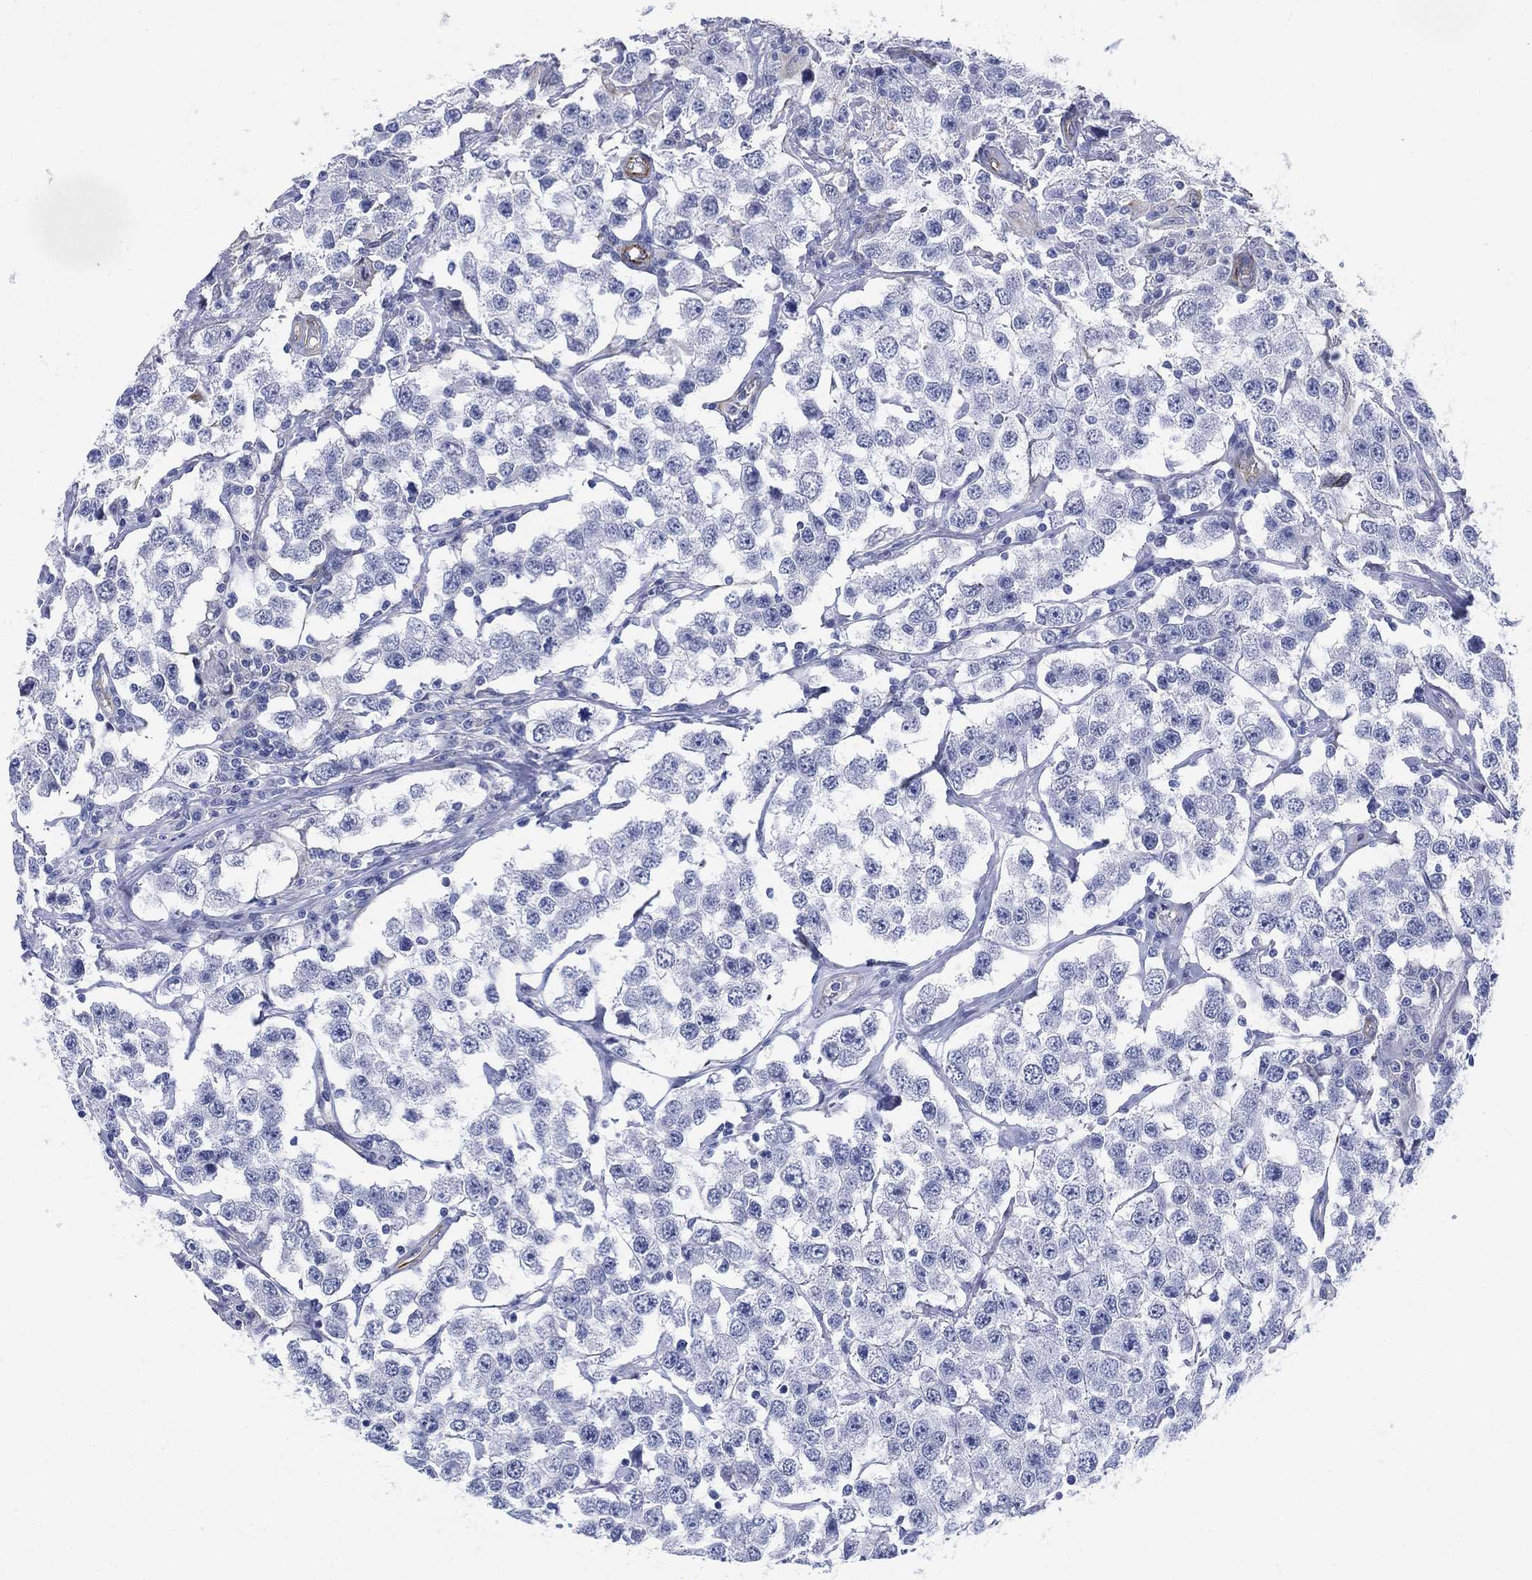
{"staining": {"intensity": "negative", "quantity": "none", "location": "none"}, "tissue": "testis cancer", "cell_type": "Tumor cells", "image_type": "cancer", "snomed": [{"axis": "morphology", "description": "Seminoma, NOS"}, {"axis": "topography", "description": "Testis"}], "caption": "Immunohistochemical staining of seminoma (testis) reveals no significant expression in tumor cells.", "gene": "PSKH2", "patient": {"sex": "male", "age": 52}}